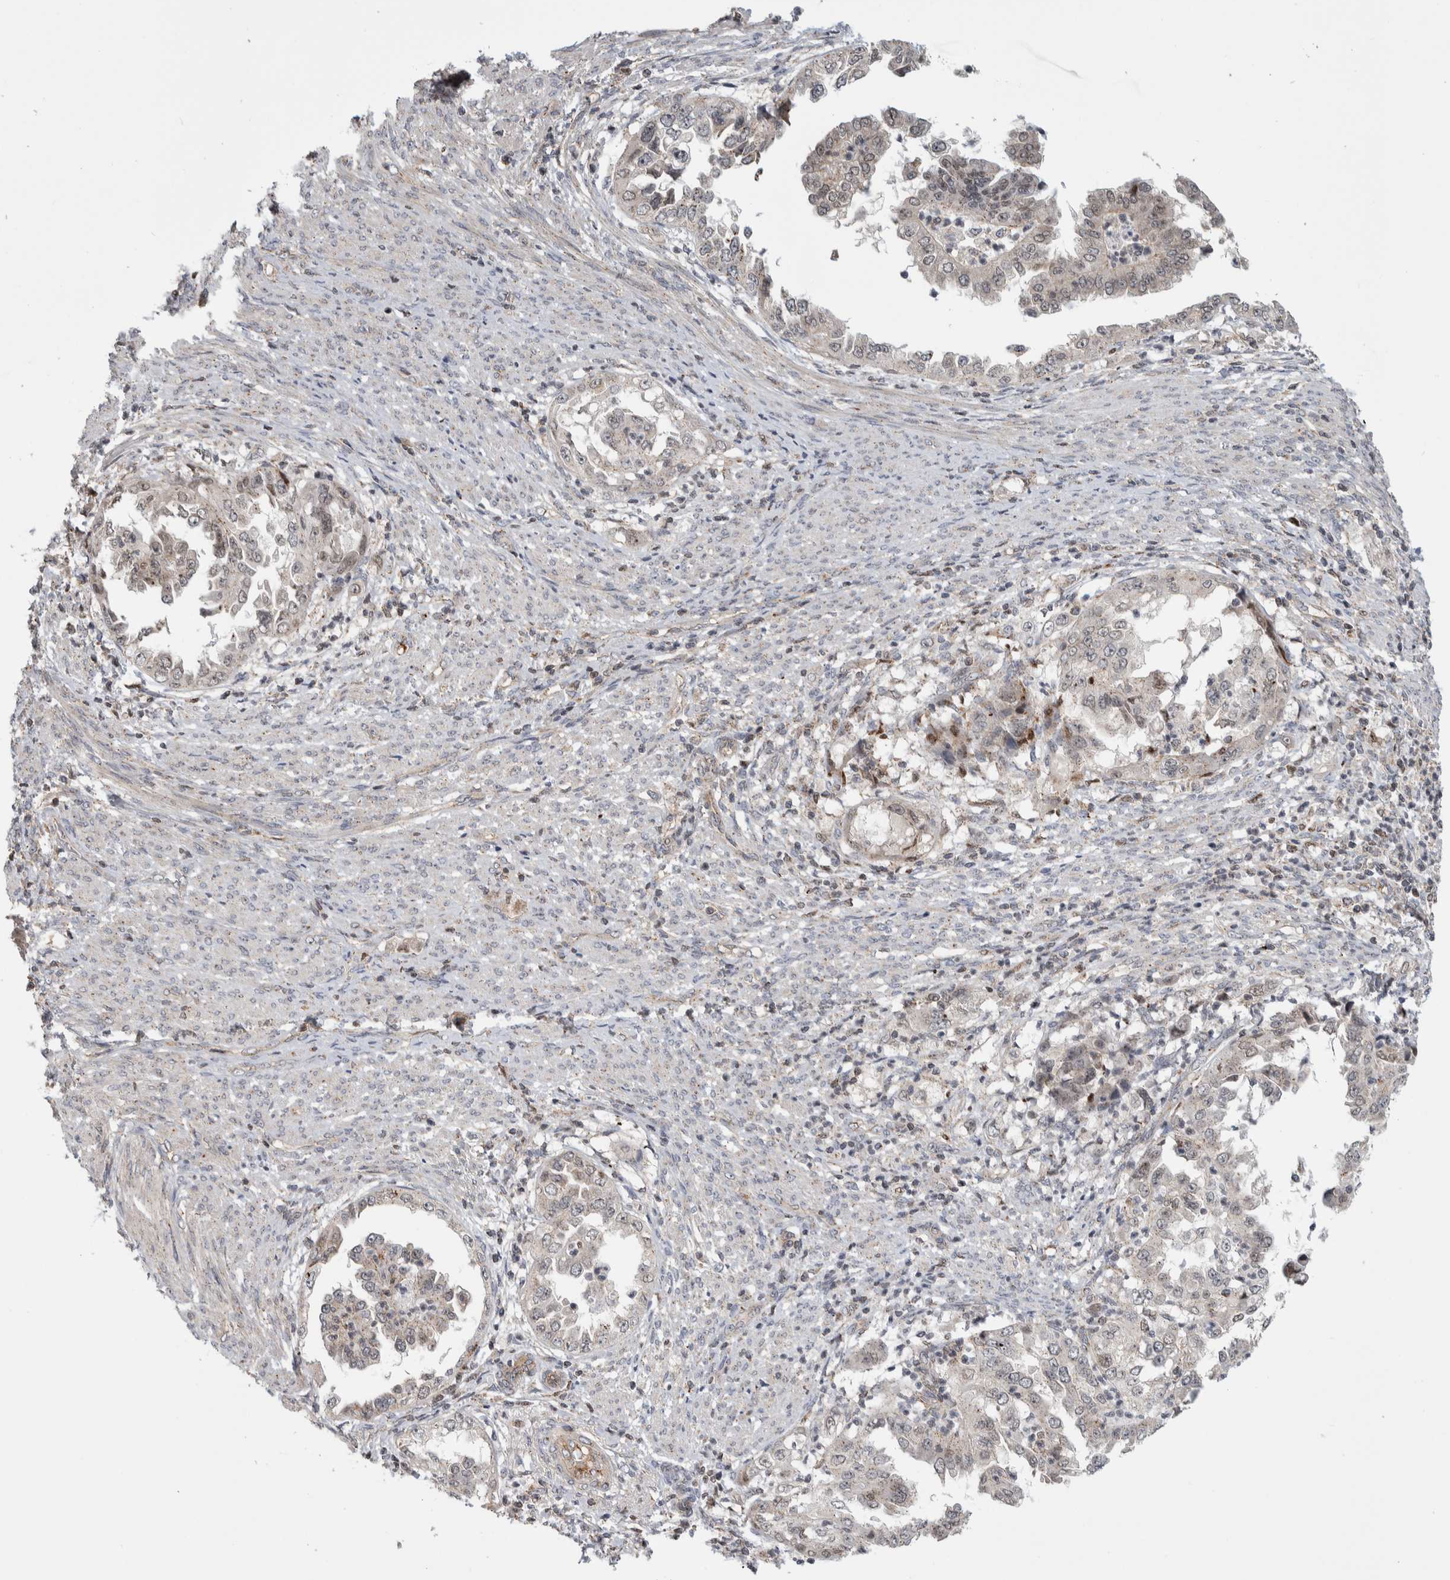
{"staining": {"intensity": "weak", "quantity": "<25%", "location": "cytoplasmic/membranous,nuclear"}, "tissue": "endometrial cancer", "cell_type": "Tumor cells", "image_type": "cancer", "snomed": [{"axis": "morphology", "description": "Adenocarcinoma, NOS"}, {"axis": "topography", "description": "Endometrium"}], "caption": "Immunohistochemical staining of human endometrial cancer (adenocarcinoma) displays no significant positivity in tumor cells.", "gene": "MSL1", "patient": {"sex": "female", "age": 85}}